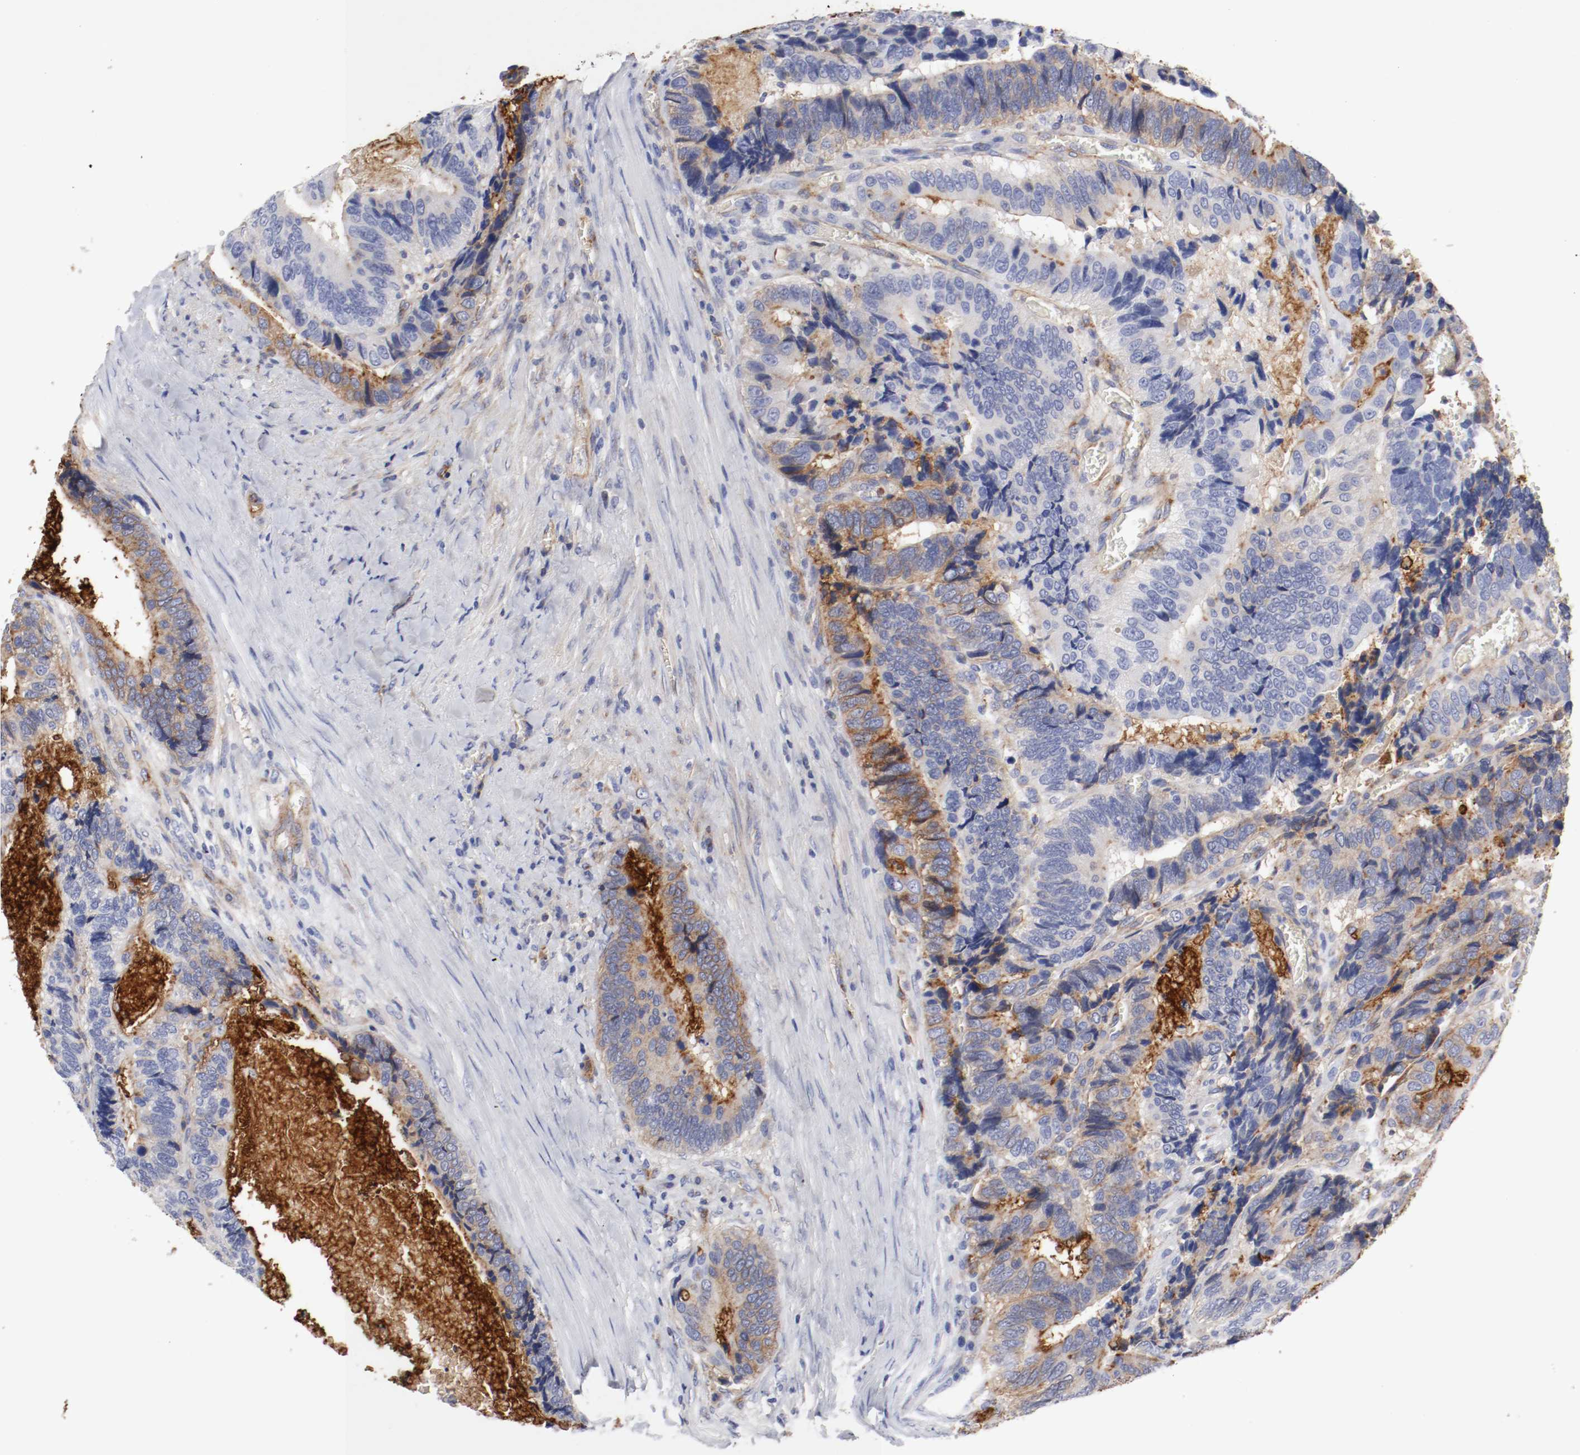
{"staining": {"intensity": "moderate", "quantity": "<25%", "location": "cytoplasmic/membranous"}, "tissue": "colorectal cancer", "cell_type": "Tumor cells", "image_type": "cancer", "snomed": [{"axis": "morphology", "description": "Adenocarcinoma, NOS"}, {"axis": "topography", "description": "Colon"}], "caption": "A high-resolution photomicrograph shows immunohistochemistry (IHC) staining of colorectal adenocarcinoma, which demonstrates moderate cytoplasmic/membranous staining in approximately <25% of tumor cells. Nuclei are stained in blue.", "gene": "IFITM1", "patient": {"sex": "male", "age": 72}}